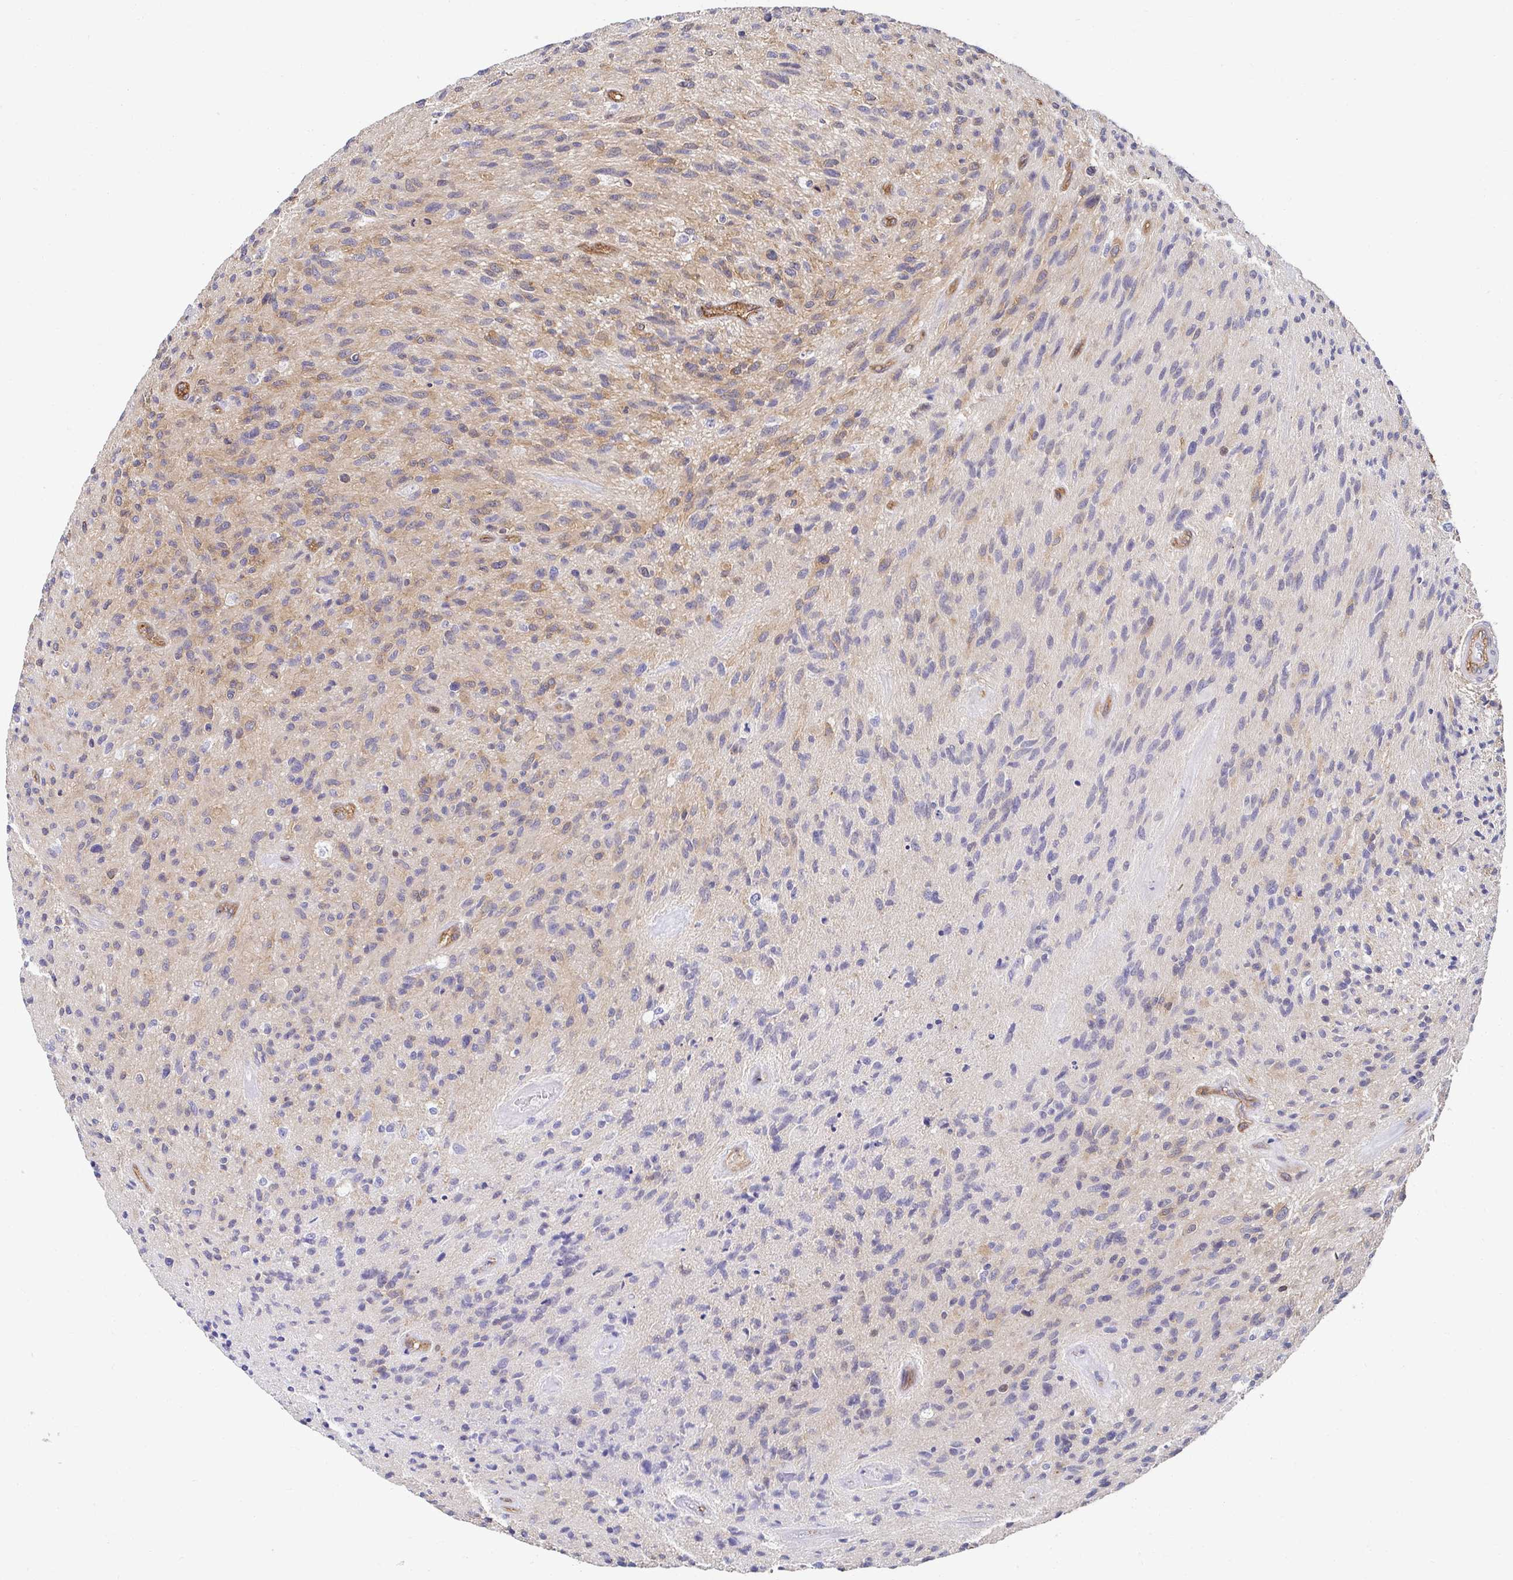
{"staining": {"intensity": "weak", "quantity": "25%-75%", "location": "cytoplasmic/membranous"}, "tissue": "glioma", "cell_type": "Tumor cells", "image_type": "cancer", "snomed": [{"axis": "morphology", "description": "Glioma, malignant, High grade"}, {"axis": "topography", "description": "Brain"}], "caption": "Protein staining shows weak cytoplasmic/membranous staining in about 25%-75% of tumor cells in glioma. Nuclei are stained in blue.", "gene": "CTTN", "patient": {"sex": "male", "age": 54}}